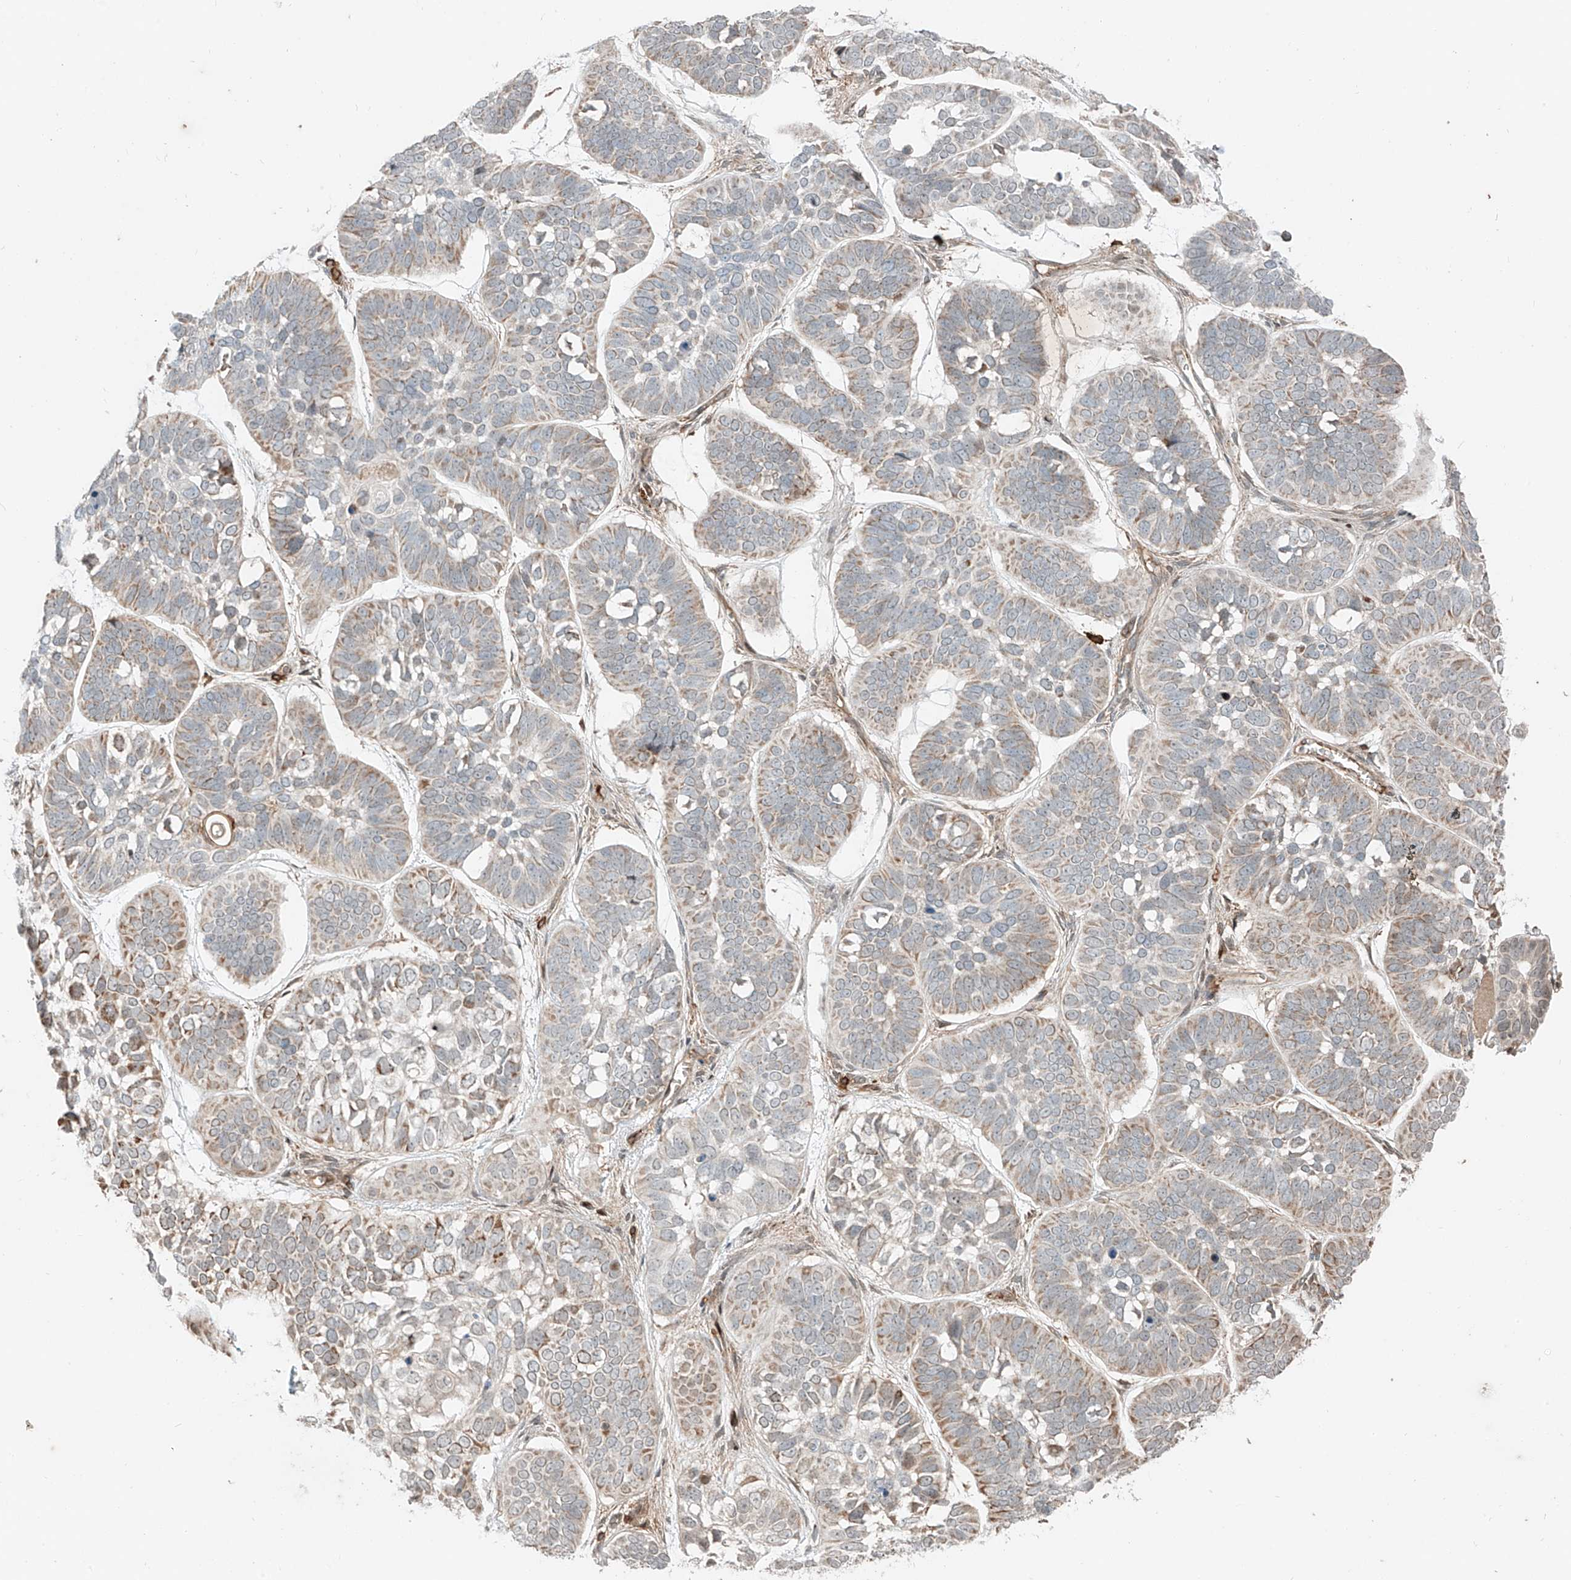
{"staining": {"intensity": "weak", "quantity": "25%-75%", "location": "cytoplasmic/membranous"}, "tissue": "skin cancer", "cell_type": "Tumor cells", "image_type": "cancer", "snomed": [{"axis": "morphology", "description": "Basal cell carcinoma"}, {"axis": "topography", "description": "Skin"}], "caption": "Tumor cells show low levels of weak cytoplasmic/membranous positivity in approximately 25%-75% of cells in human skin cancer.", "gene": "CEP162", "patient": {"sex": "male", "age": 62}}